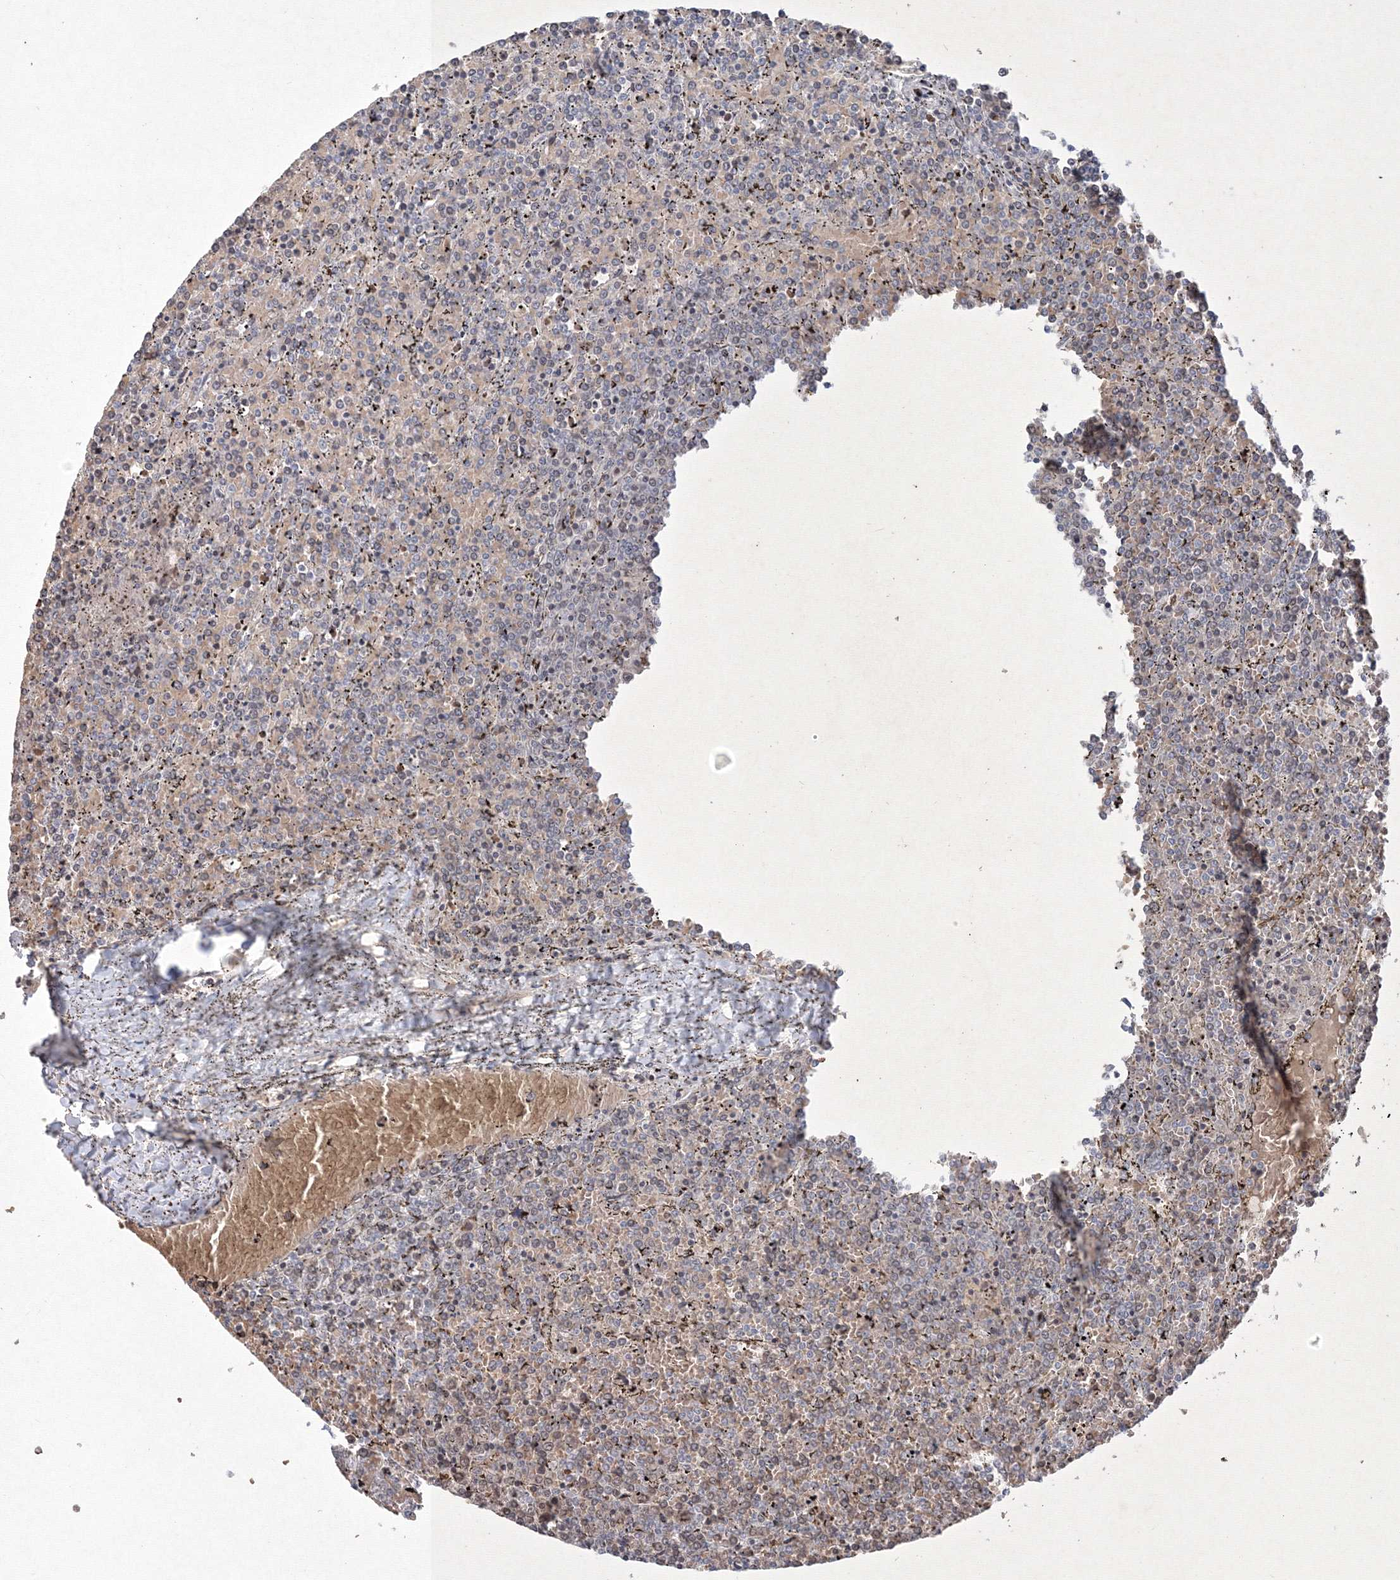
{"staining": {"intensity": "negative", "quantity": "none", "location": "none"}, "tissue": "lymphoma", "cell_type": "Tumor cells", "image_type": "cancer", "snomed": [{"axis": "morphology", "description": "Malignant lymphoma, non-Hodgkin's type, Low grade"}, {"axis": "topography", "description": "Spleen"}], "caption": "Histopathology image shows no protein expression in tumor cells of lymphoma tissue.", "gene": "NXPE3", "patient": {"sex": "female", "age": 19}}